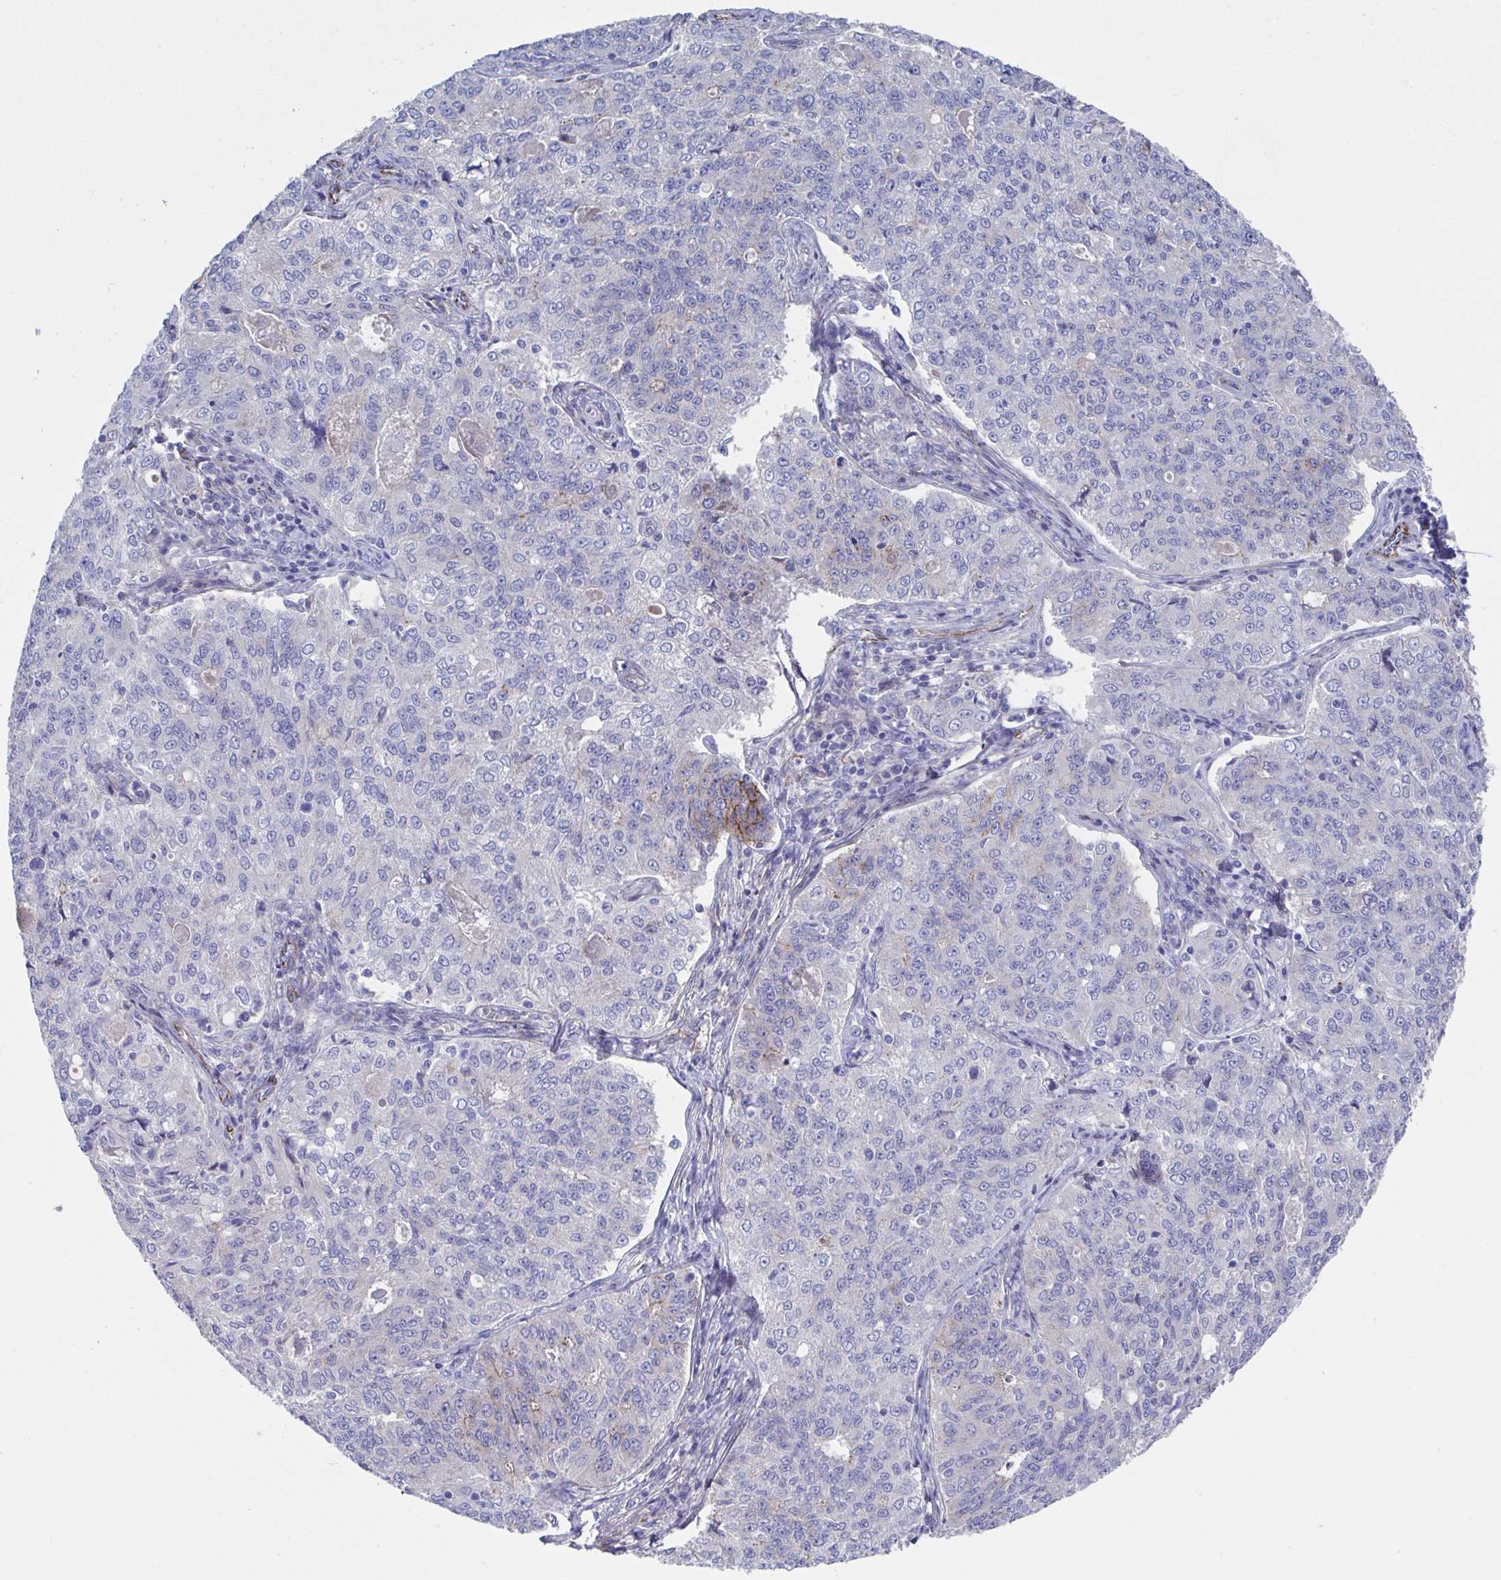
{"staining": {"intensity": "moderate", "quantity": "<25%", "location": "cytoplasmic/membranous"}, "tissue": "endometrial cancer", "cell_type": "Tumor cells", "image_type": "cancer", "snomed": [{"axis": "morphology", "description": "Adenocarcinoma, NOS"}, {"axis": "topography", "description": "Endometrium"}], "caption": "Immunohistochemical staining of endometrial adenocarcinoma shows moderate cytoplasmic/membranous protein expression in about <25% of tumor cells. The staining is performed using DAB (3,3'-diaminobenzidine) brown chromogen to label protein expression. The nuclei are counter-stained blue using hematoxylin.", "gene": "CDH2", "patient": {"sex": "female", "age": 43}}